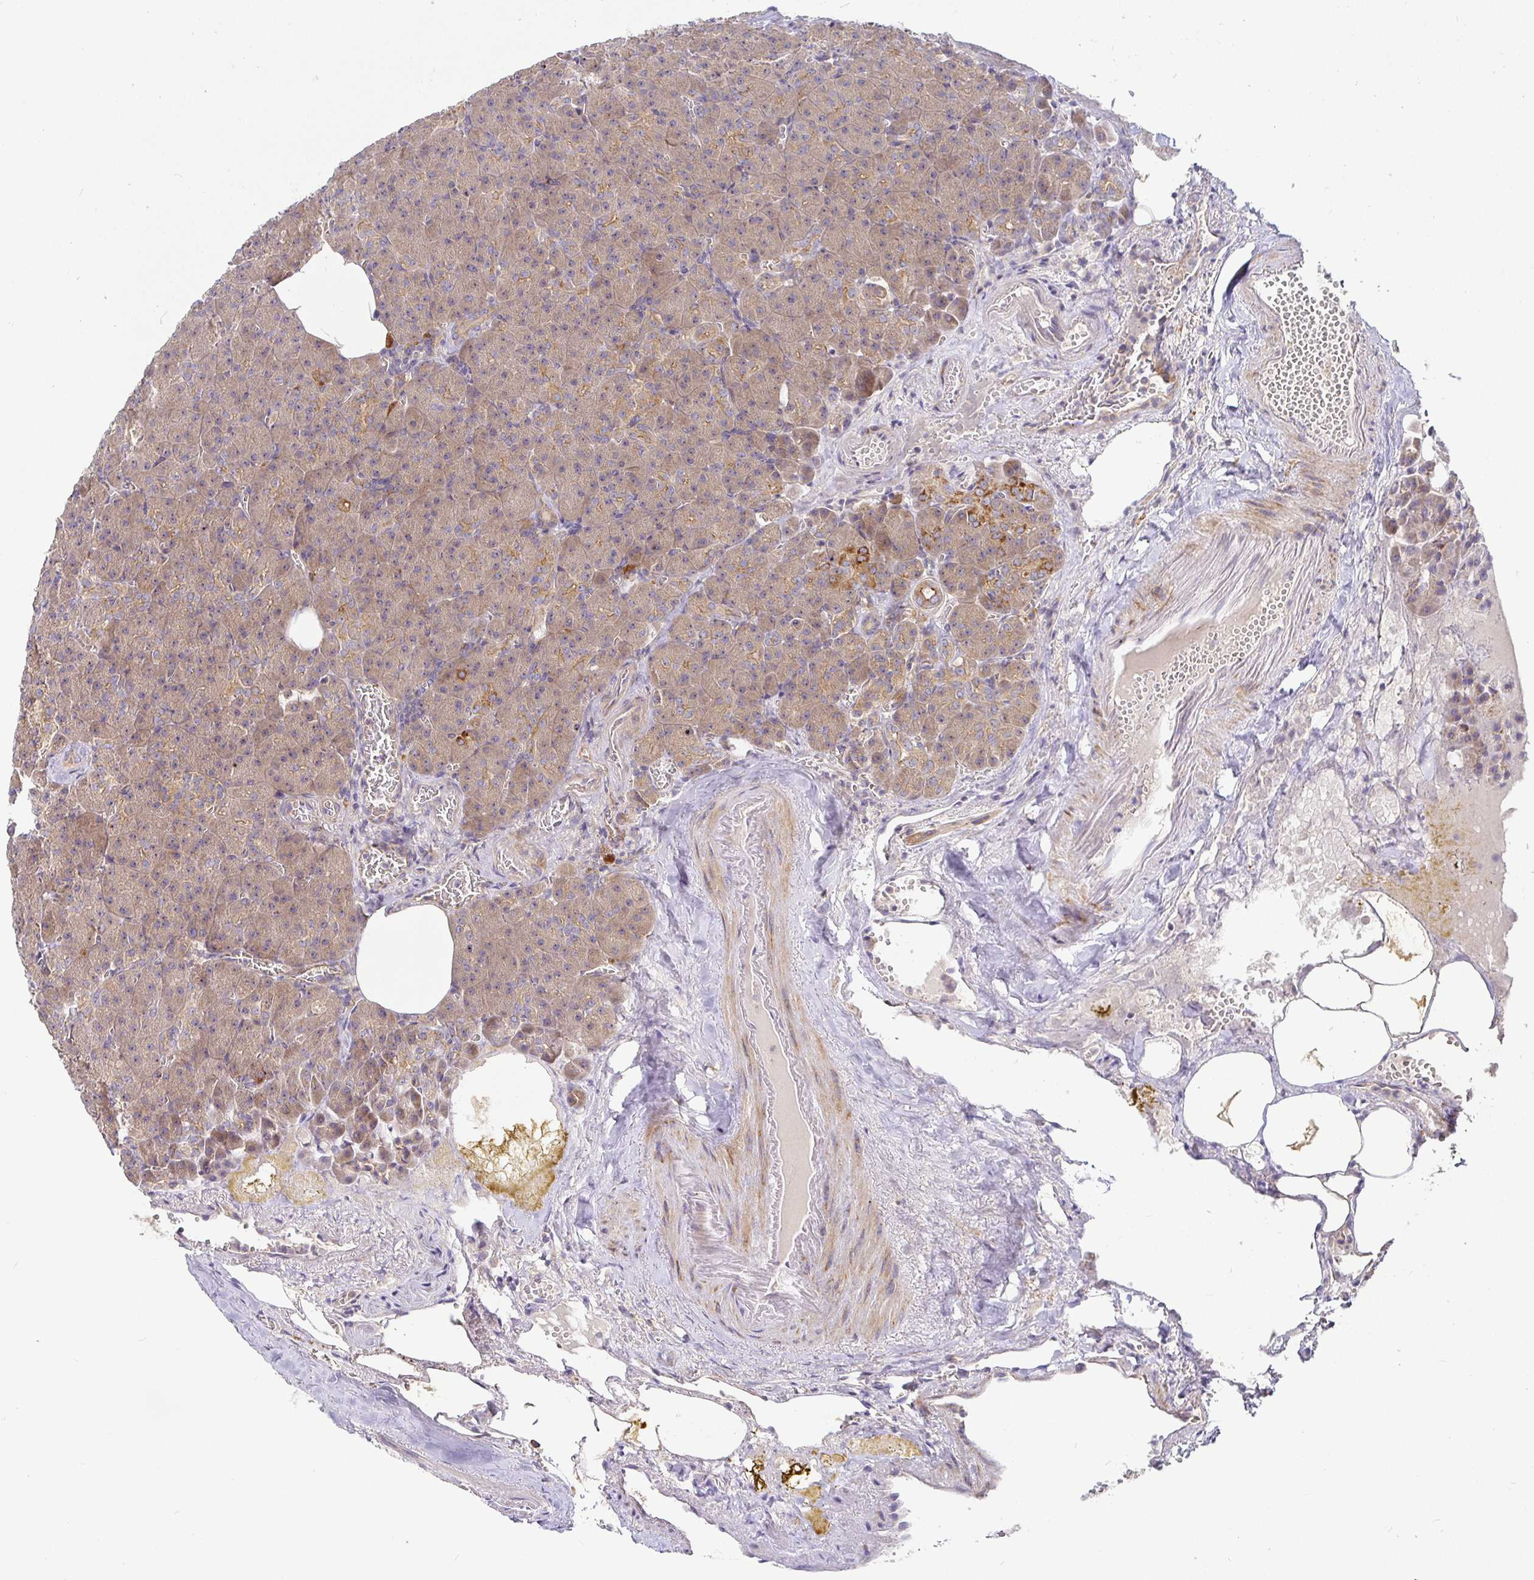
{"staining": {"intensity": "moderate", "quantity": ">75%", "location": "cytoplasmic/membranous"}, "tissue": "pancreas", "cell_type": "Exocrine glandular cells", "image_type": "normal", "snomed": [{"axis": "morphology", "description": "Normal tissue, NOS"}, {"axis": "topography", "description": "Pancreas"}], "caption": "Immunohistochemistry (DAB) staining of unremarkable human pancreas demonstrates moderate cytoplasmic/membranous protein positivity in about >75% of exocrine glandular cells. (DAB (3,3'-diaminobenzidine) IHC with brightfield microscopy, high magnification).", "gene": "SNX8", "patient": {"sex": "female", "age": 74}}